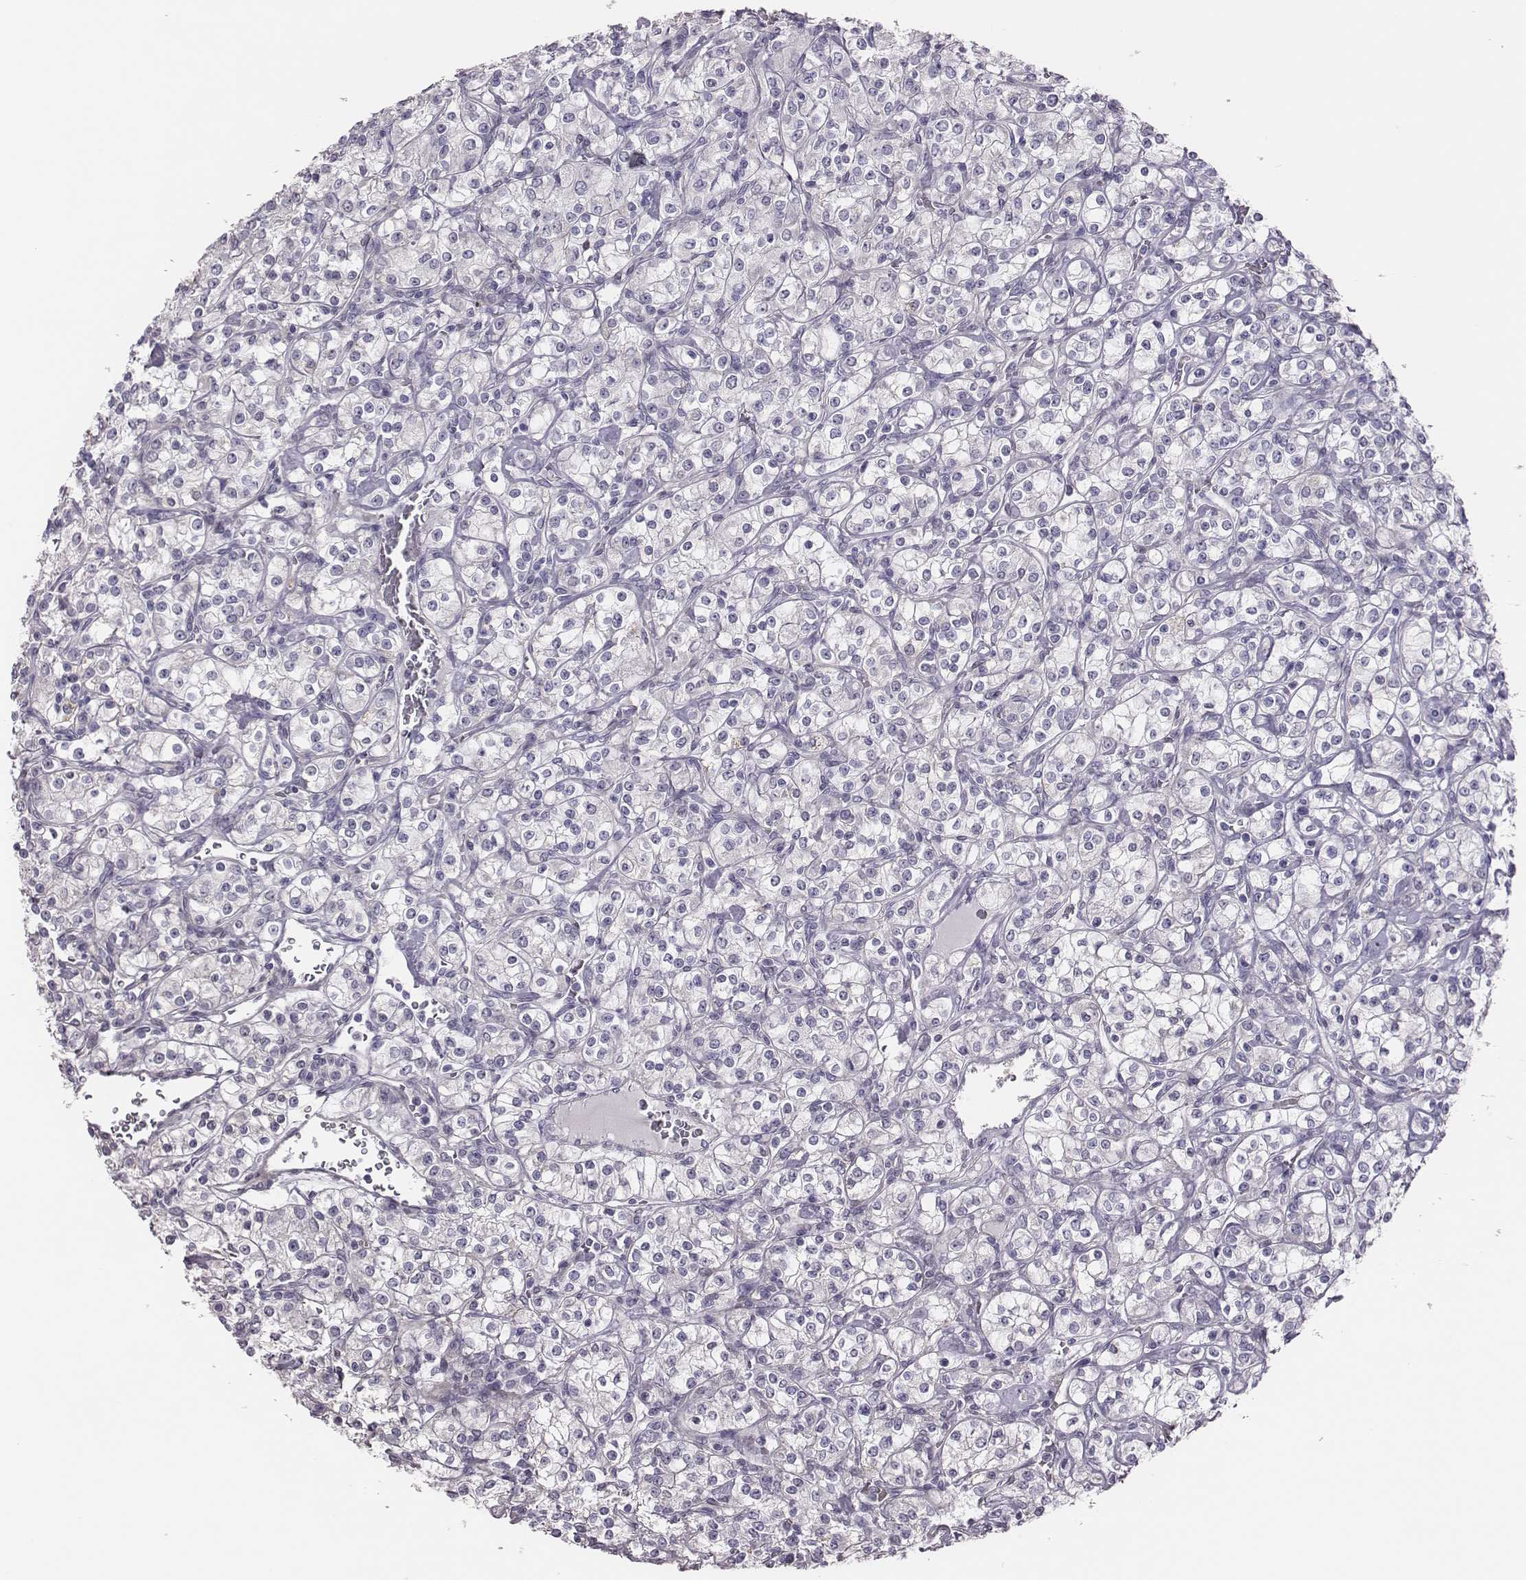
{"staining": {"intensity": "negative", "quantity": "none", "location": "none"}, "tissue": "renal cancer", "cell_type": "Tumor cells", "image_type": "cancer", "snomed": [{"axis": "morphology", "description": "Adenocarcinoma, NOS"}, {"axis": "topography", "description": "Kidney"}], "caption": "This is a photomicrograph of IHC staining of renal cancer, which shows no staining in tumor cells. (Brightfield microscopy of DAB immunohistochemistry (IHC) at high magnification).", "gene": "SCML2", "patient": {"sex": "male", "age": 77}}